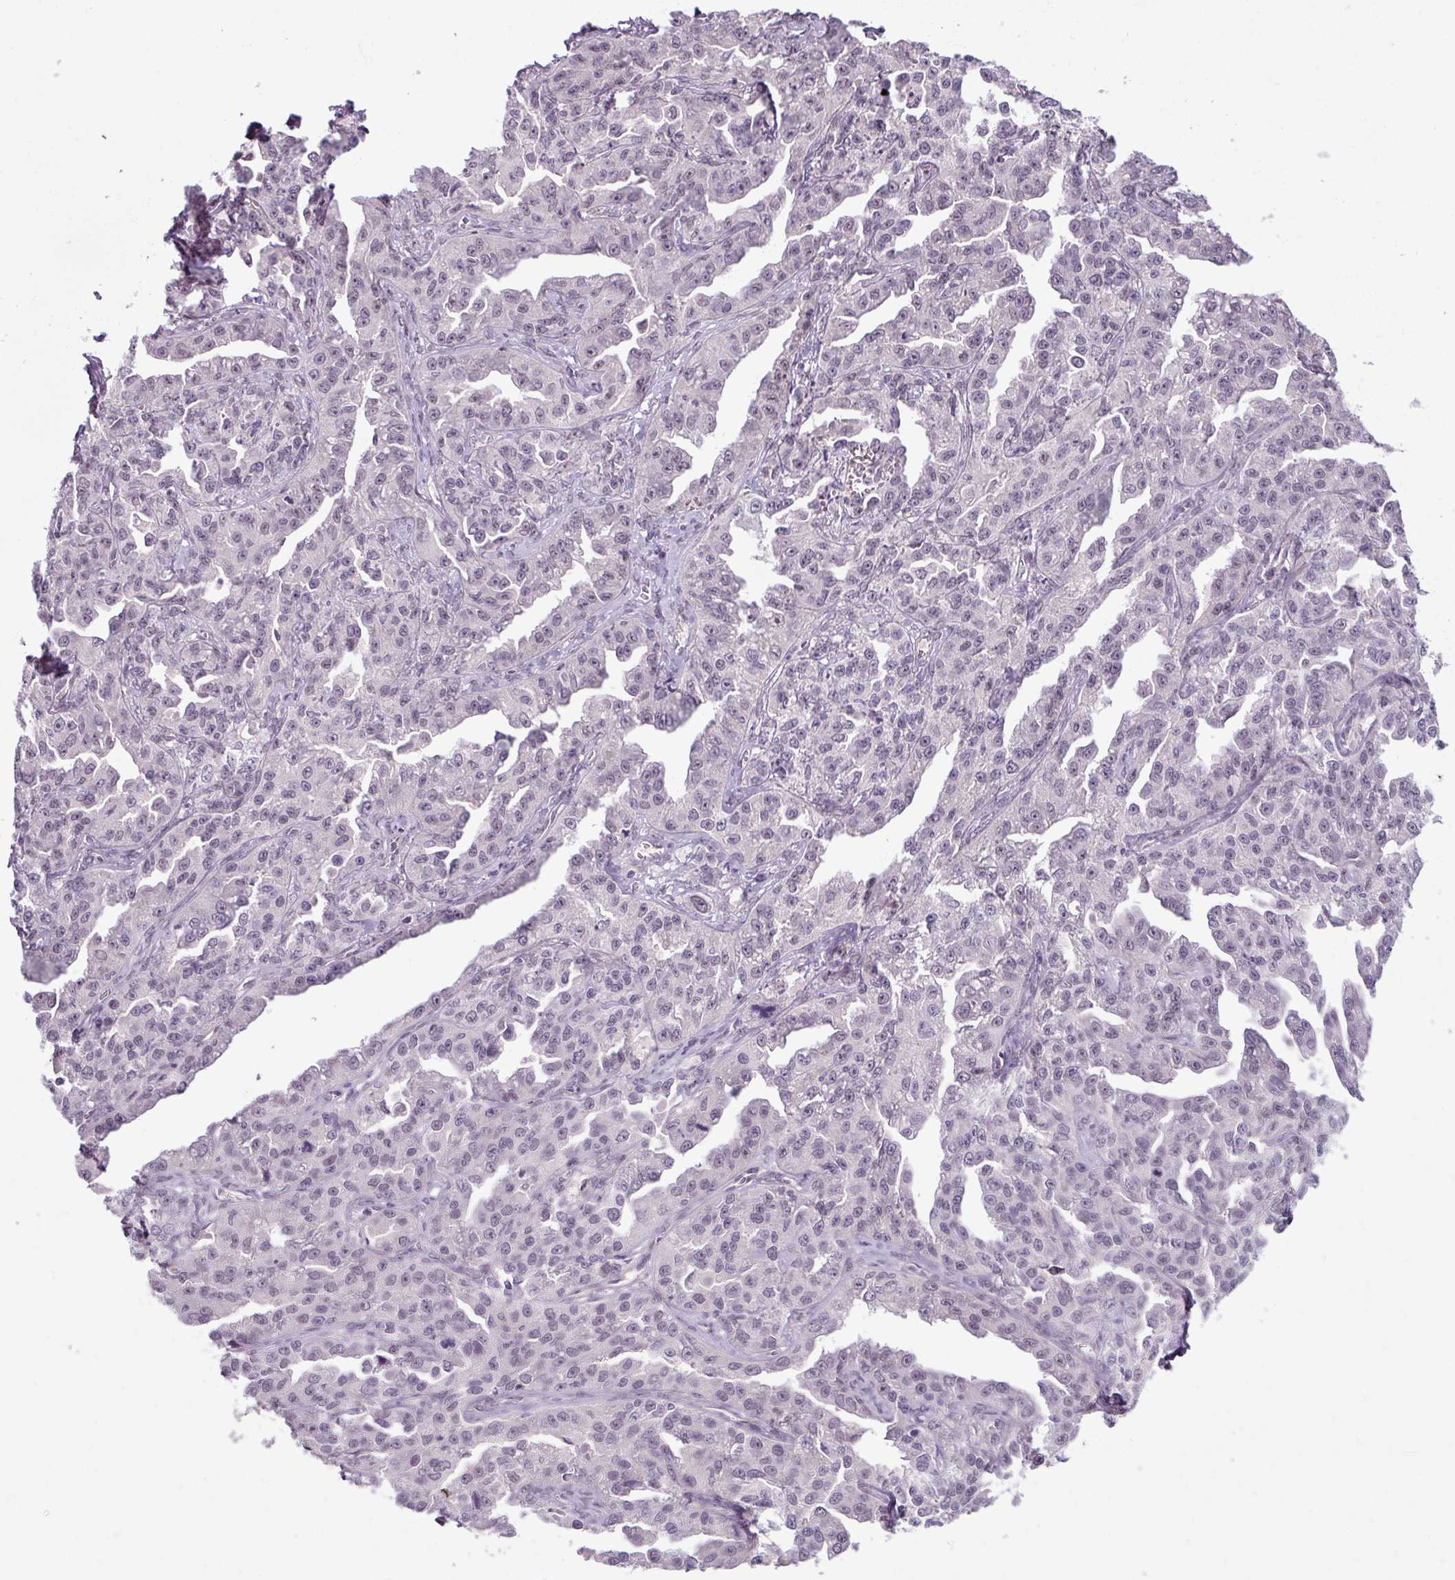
{"staining": {"intensity": "weak", "quantity": "25%-75%", "location": "nuclear"}, "tissue": "ovarian cancer", "cell_type": "Tumor cells", "image_type": "cancer", "snomed": [{"axis": "morphology", "description": "Cystadenocarcinoma, serous, NOS"}, {"axis": "topography", "description": "Ovary"}], "caption": "The histopathology image exhibits a brown stain indicating the presence of a protein in the nuclear of tumor cells in ovarian cancer.", "gene": "UVSSA", "patient": {"sex": "female", "age": 75}}